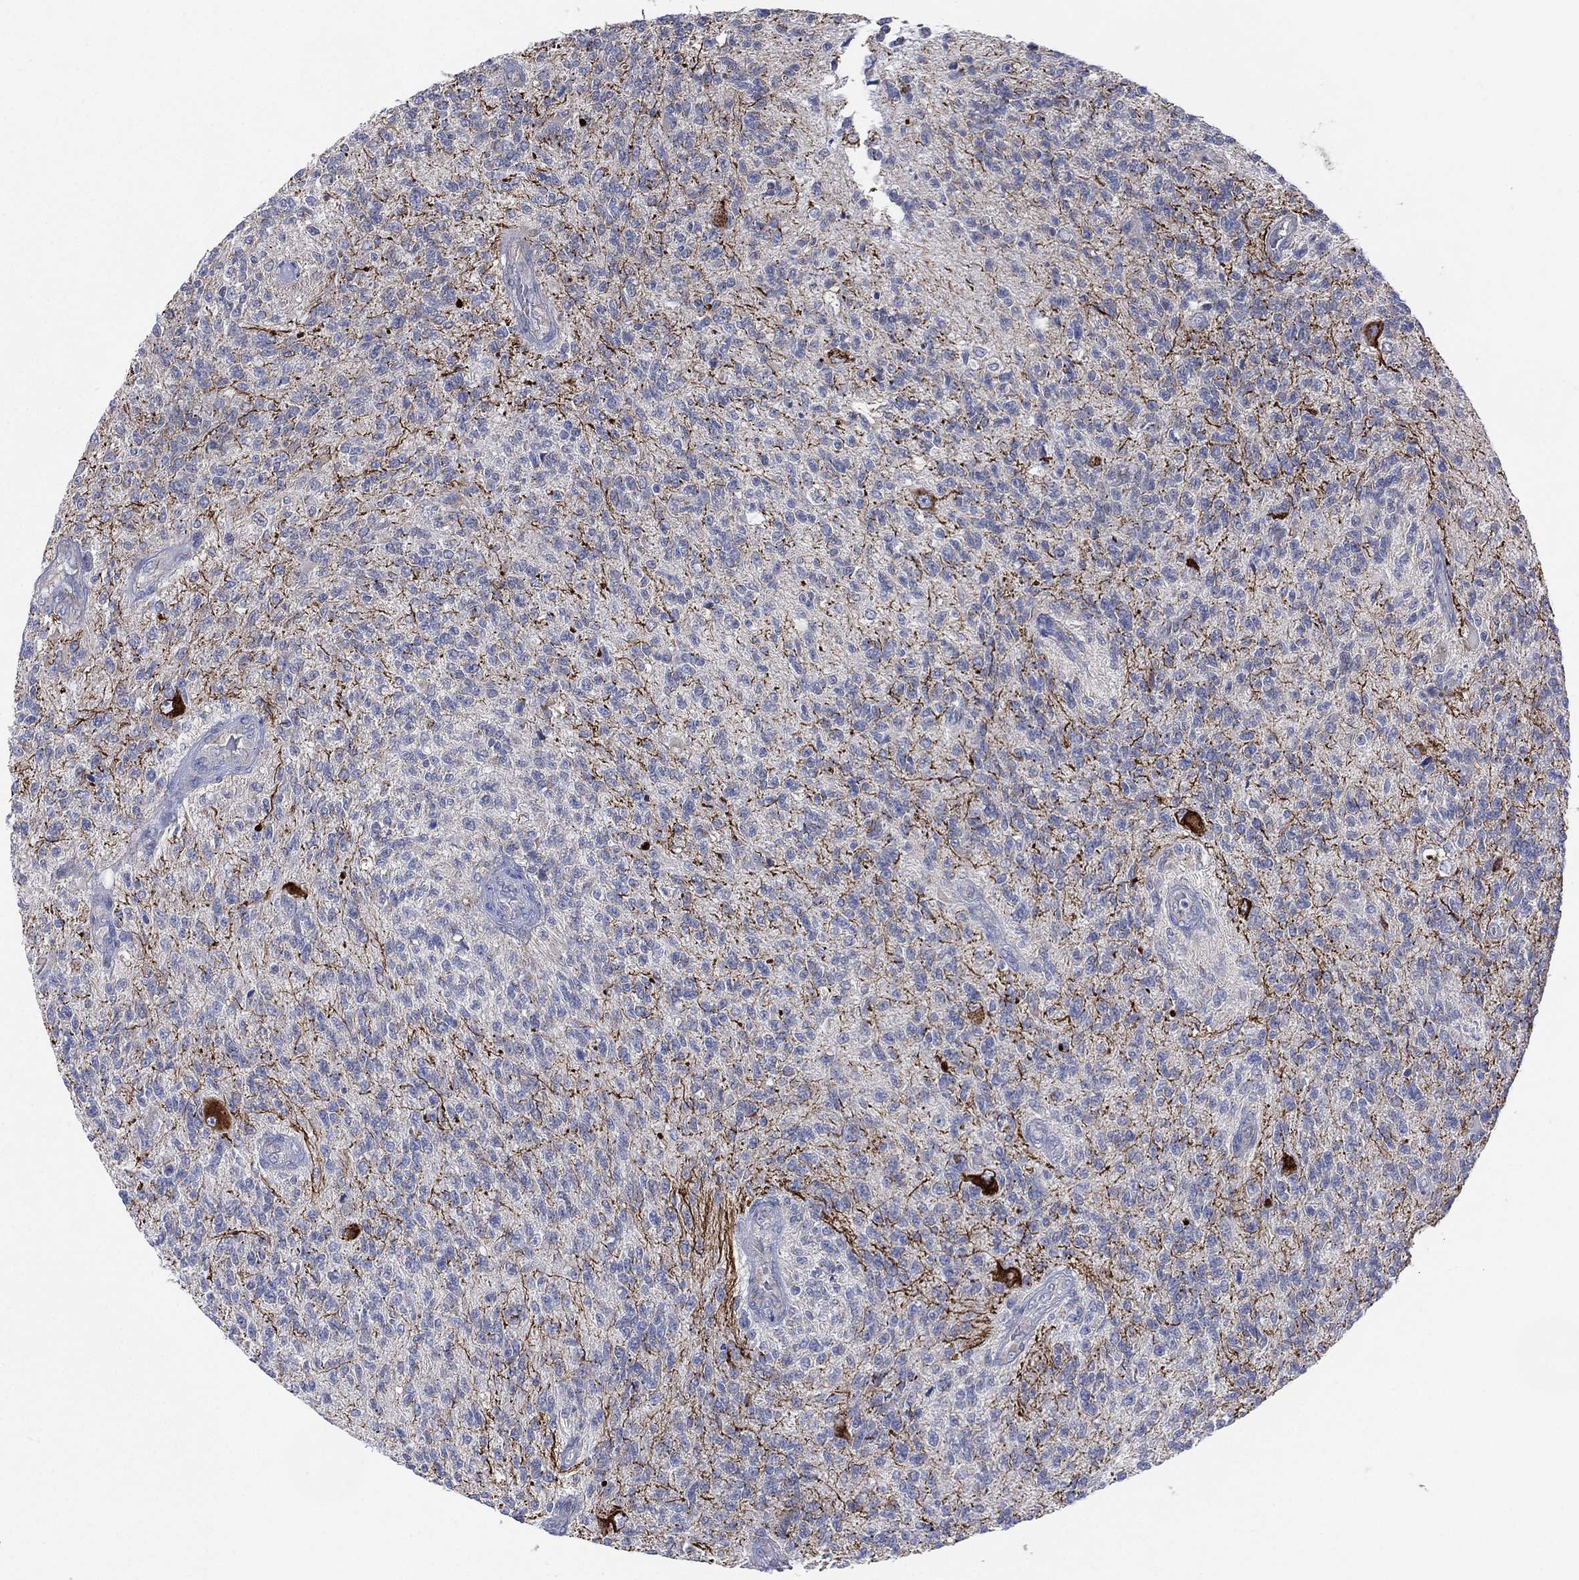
{"staining": {"intensity": "moderate", "quantity": "<25%", "location": "cytoplasmic/membranous"}, "tissue": "glioma", "cell_type": "Tumor cells", "image_type": "cancer", "snomed": [{"axis": "morphology", "description": "Glioma, malignant, High grade"}, {"axis": "topography", "description": "Brain"}], "caption": "Glioma stained with a protein marker reveals moderate staining in tumor cells.", "gene": "INA", "patient": {"sex": "male", "age": 56}}